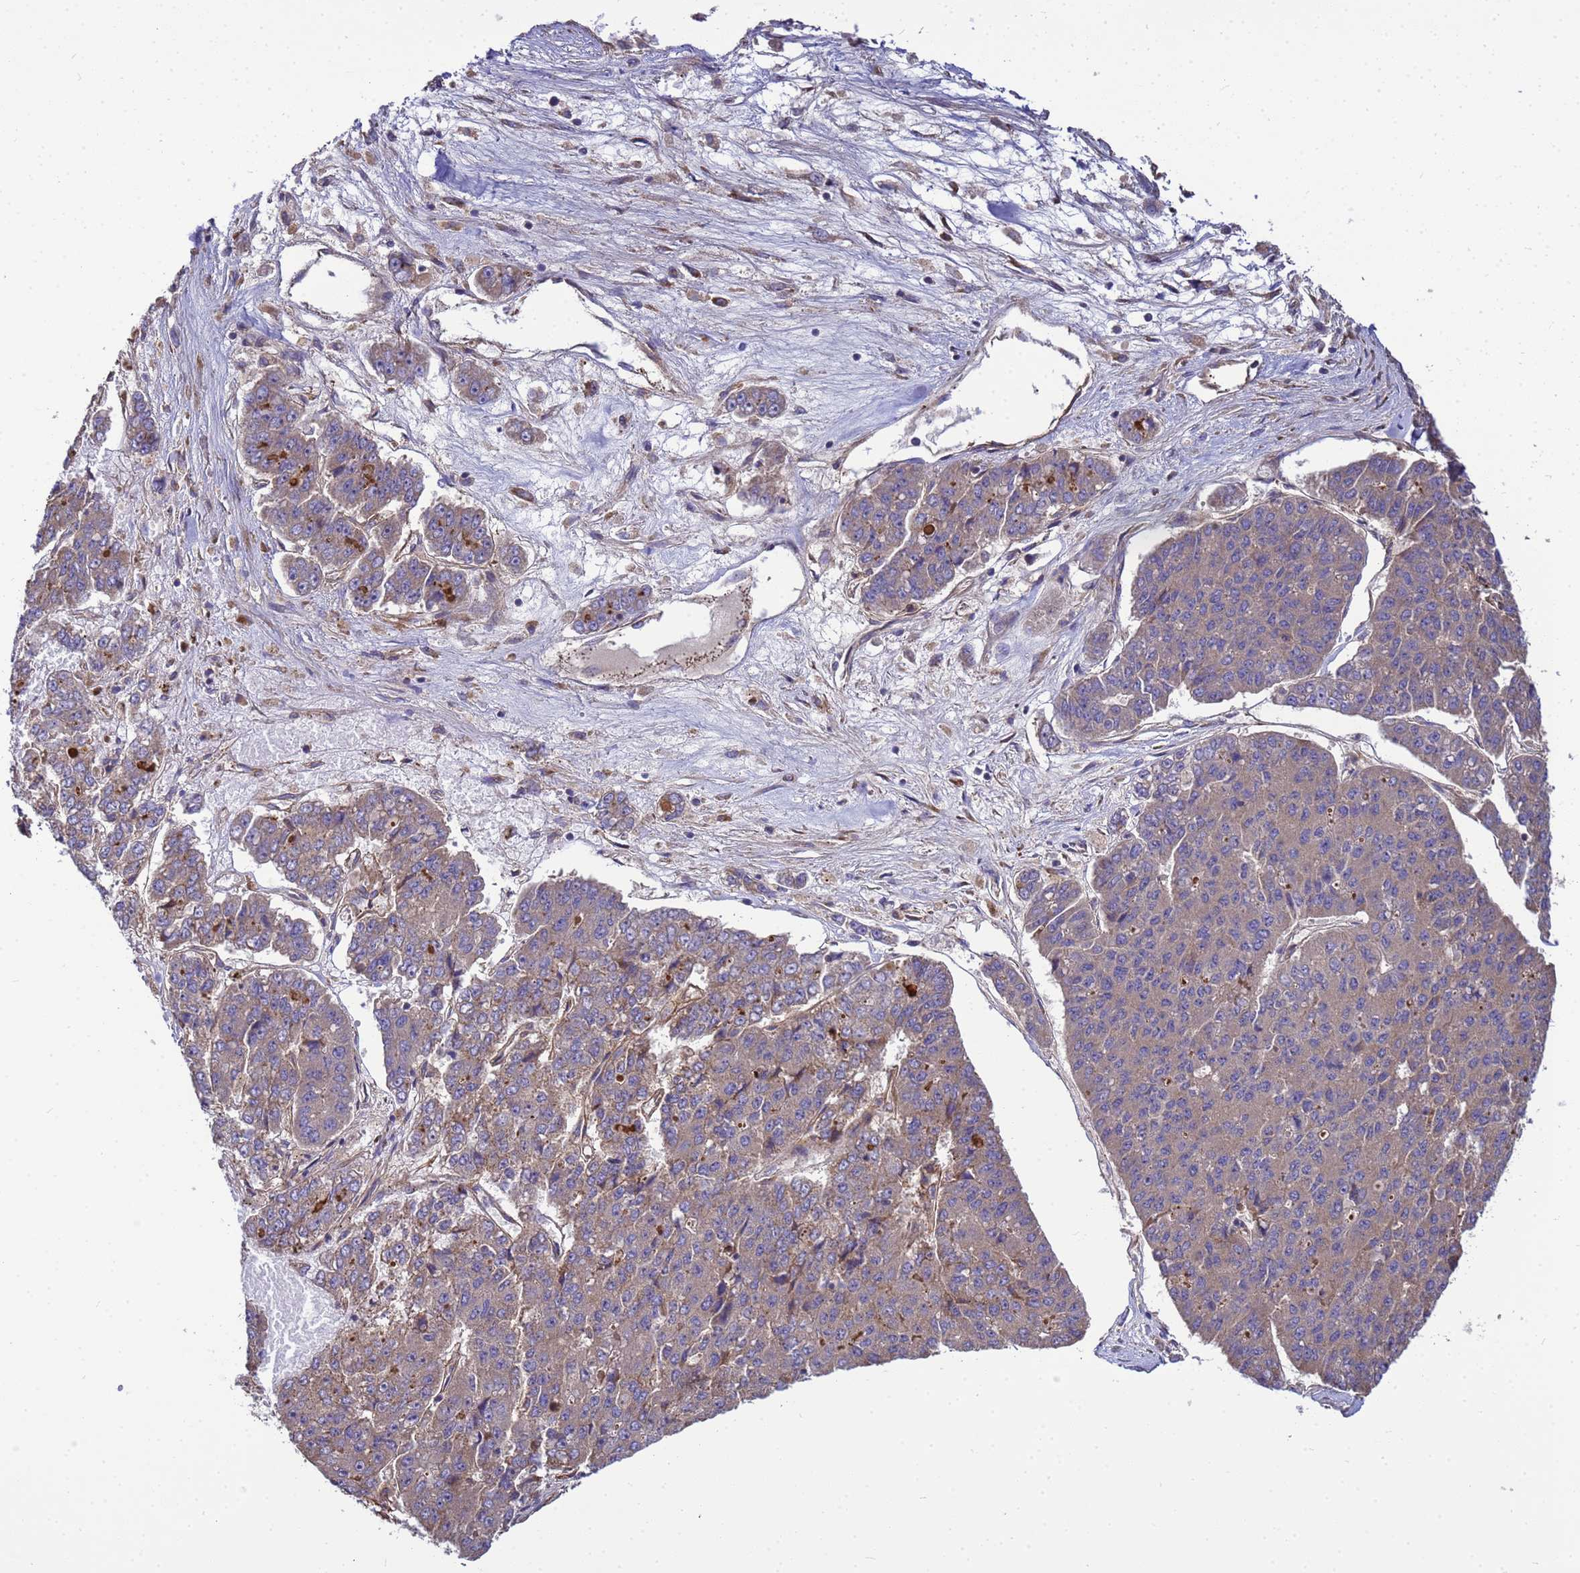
{"staining": {"intensity": "weak", "quantity": "<25%", "location": "cytoplasmic/membranous"}, "tissue": "pancreatic cancer", "cell_type": "Tumor cells", "image_type": "cancer", "snomed": [{"axis": "morphology", "description": "Adenocarcinoma, NOS"}, {"axis": "topography", "description": "Pancreas"}], "caption": "IHC of pancreatic adenocarcinoma shows no positivity in tumor cells.", "gene": "BECN1", "patient": {"sex": "male", "age": 50}}